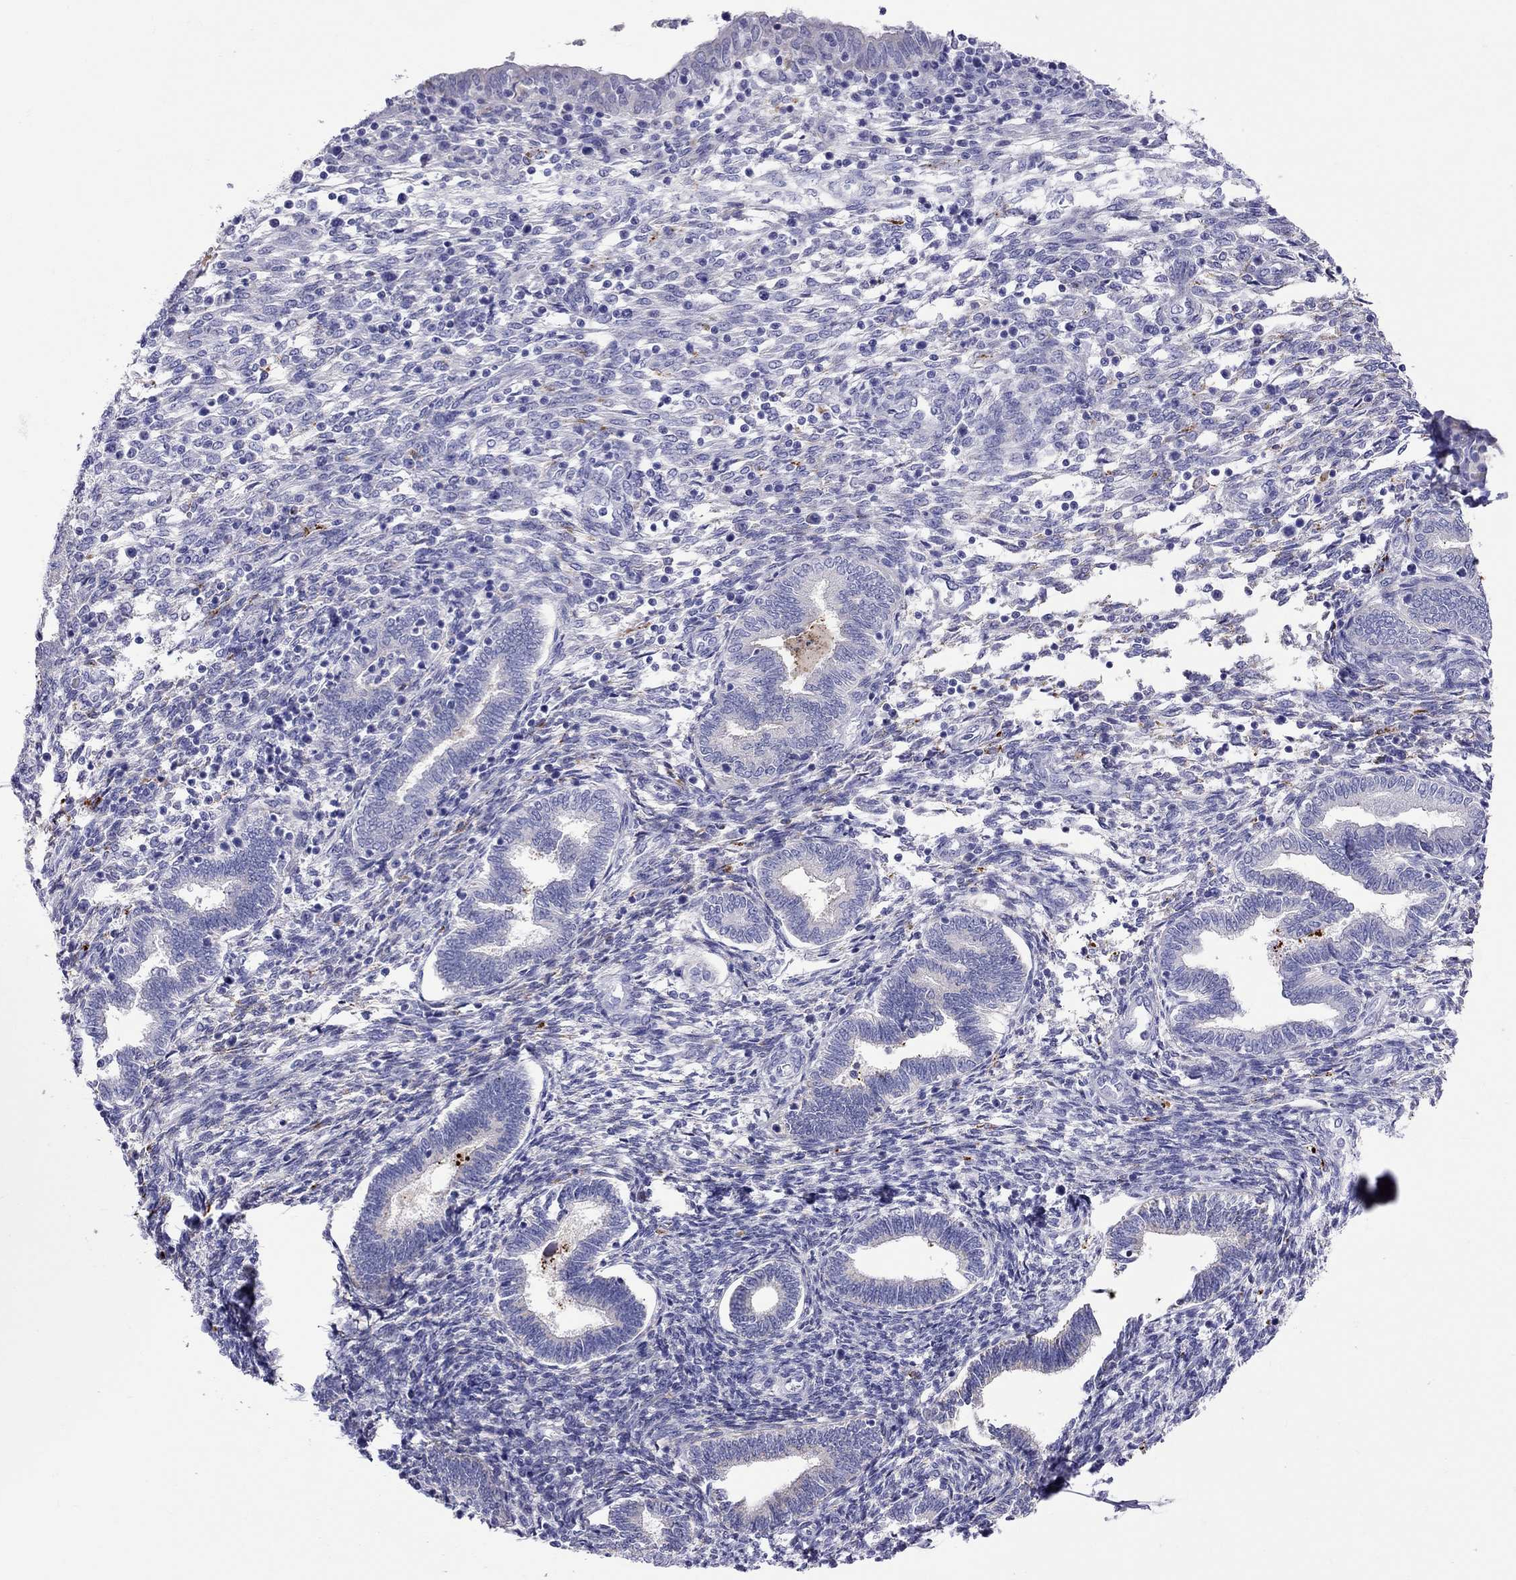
{"staining": {"intensity": "negative", "quantity": "none", "location": "none"}, "tissue": "endometrium", "cell_type": "Cells in endometrial stroma", "image_type": "normal", "snomed": [{"axis": "morphology", "description": "Normal tissue, NOS"}, {"axis": "topography", "description": "Endometrium"}], "caption": "Immunohistochemistry of normal endometrium shows no expression in cells in endometrial stroma.", "gene": "CLPSL2", "patient": {"sex": "female", "age": 42}}